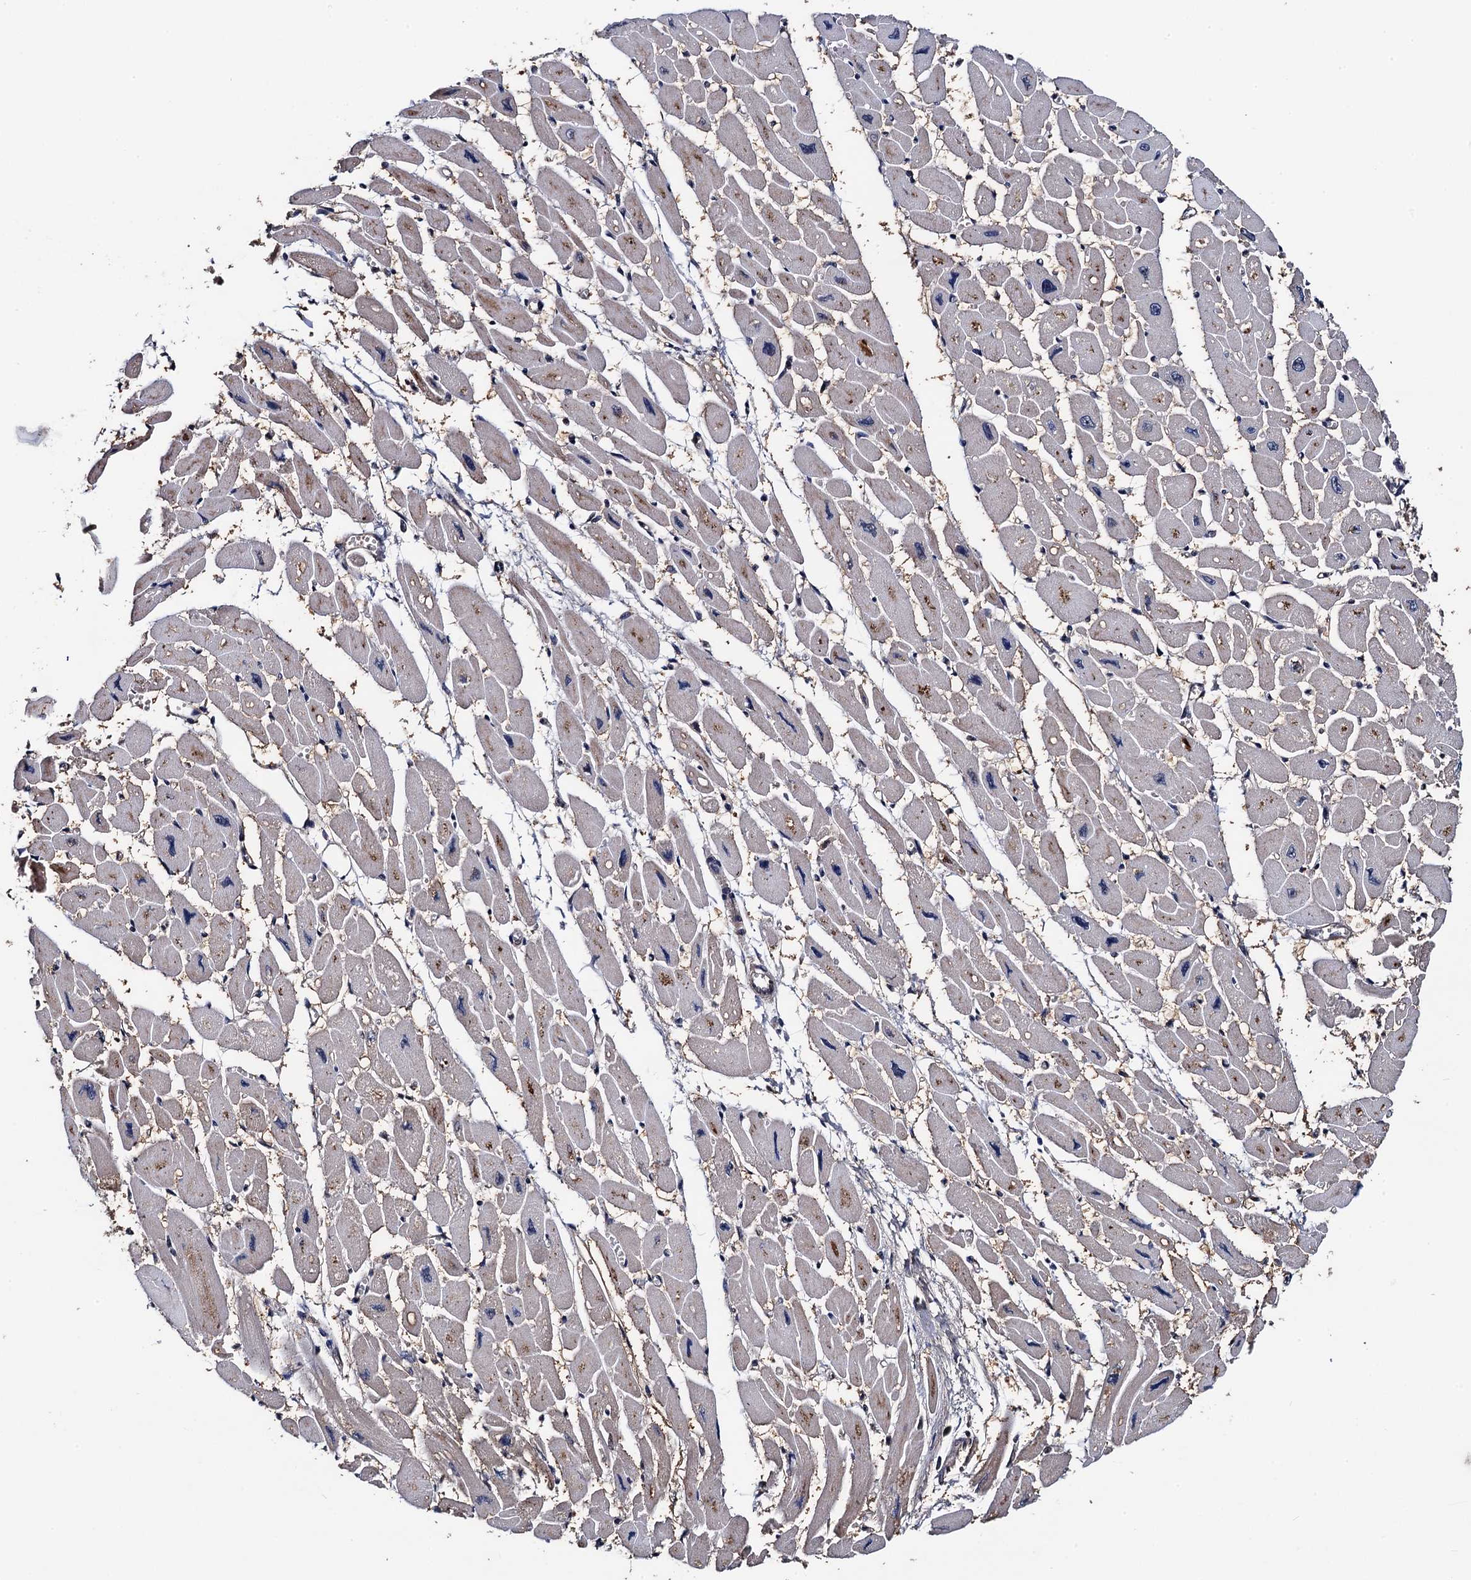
{"staining": {"intensity": "weak", "quantity": "25%-75%", "location": "cytoplasmic/membranous"}, "tissue": "heart muscle", "cell_type": "Cardiomyocytes", "image_type": "normal", "snomed": [{"axis": "morphology", "description": "Normal tissue, NOS"}, {"axis": "topography", "description": "Heart"}], "caption": "Immunohistochemistry (DAB (3,3'-diaminobenzidine)) staining of unremarkable heart muscle reveals weak cytoplasmic/membranous protein positivity in approximately 25%-75% of cardiomyocytes. (brown staining indicates protein expression, while blue staining denotes nuclei).", "gene": "PTCD3", "patient": {"sex": "female", "age": 54}}